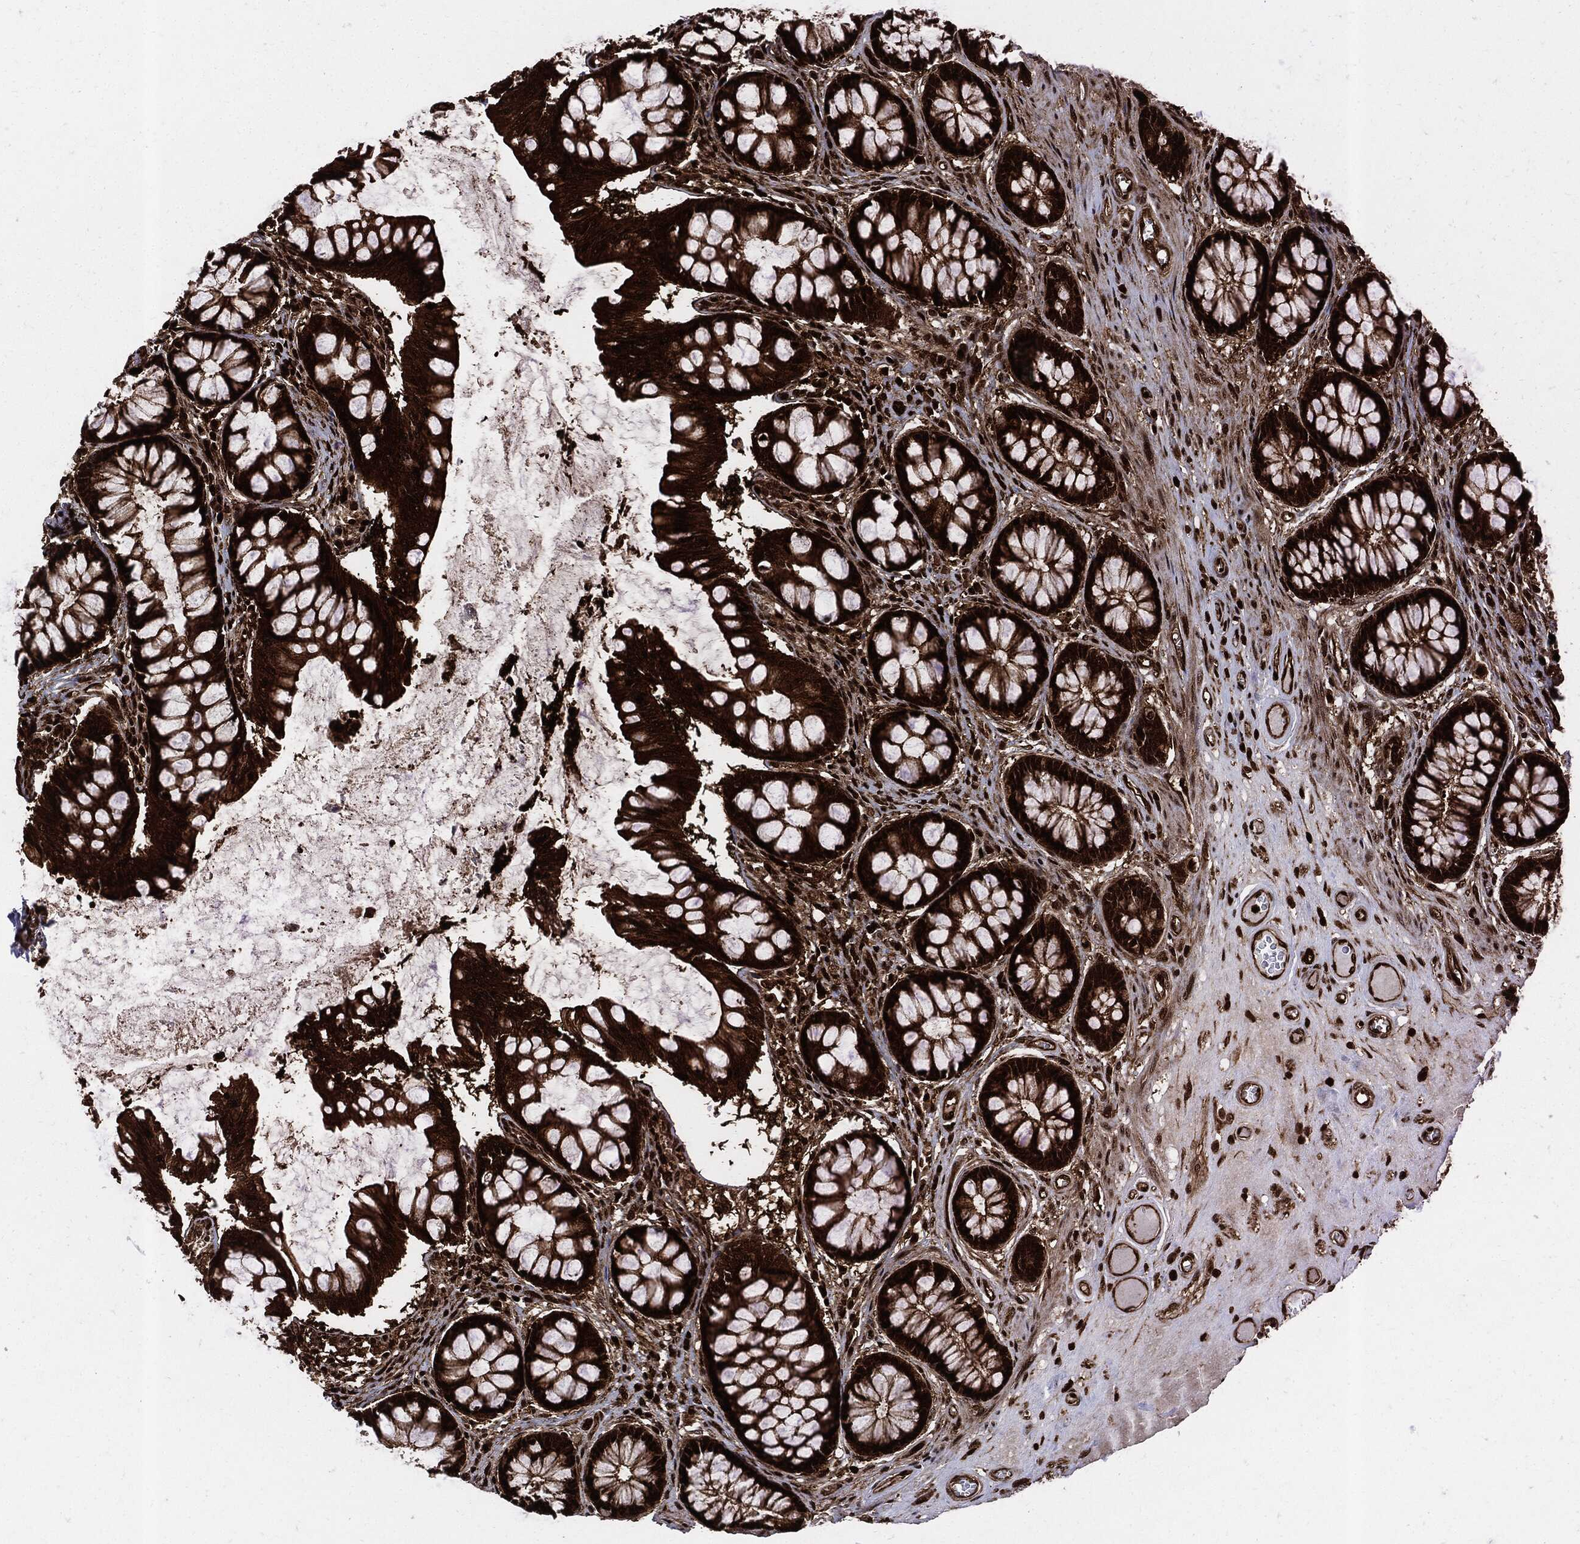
{"staining": {"intensity": "strong", "quantity": ">75%", "location": "cytoplasmic/membranous"}, "tissue": "colon", "cell_type": "Endothelial cells", "image_type": "normal", "snomed": [{"axis": "morphology", "description": "Normal tissue, NOS"}, {"axis": "topography", "description": "Colon"}], "caption": "Immunohistochemistry (IHC) histopathology image of unremarkable colon: human colon stained using immunohistochemistry demonstrates high levels of strong protein expression localized specifically in the cytoplasmic/membranous of endothelial cells, appearing as a cytoplasmic/membranous brown color.", "gene": "YWHAB", "patient": {"sex": "female", "age": 65}}